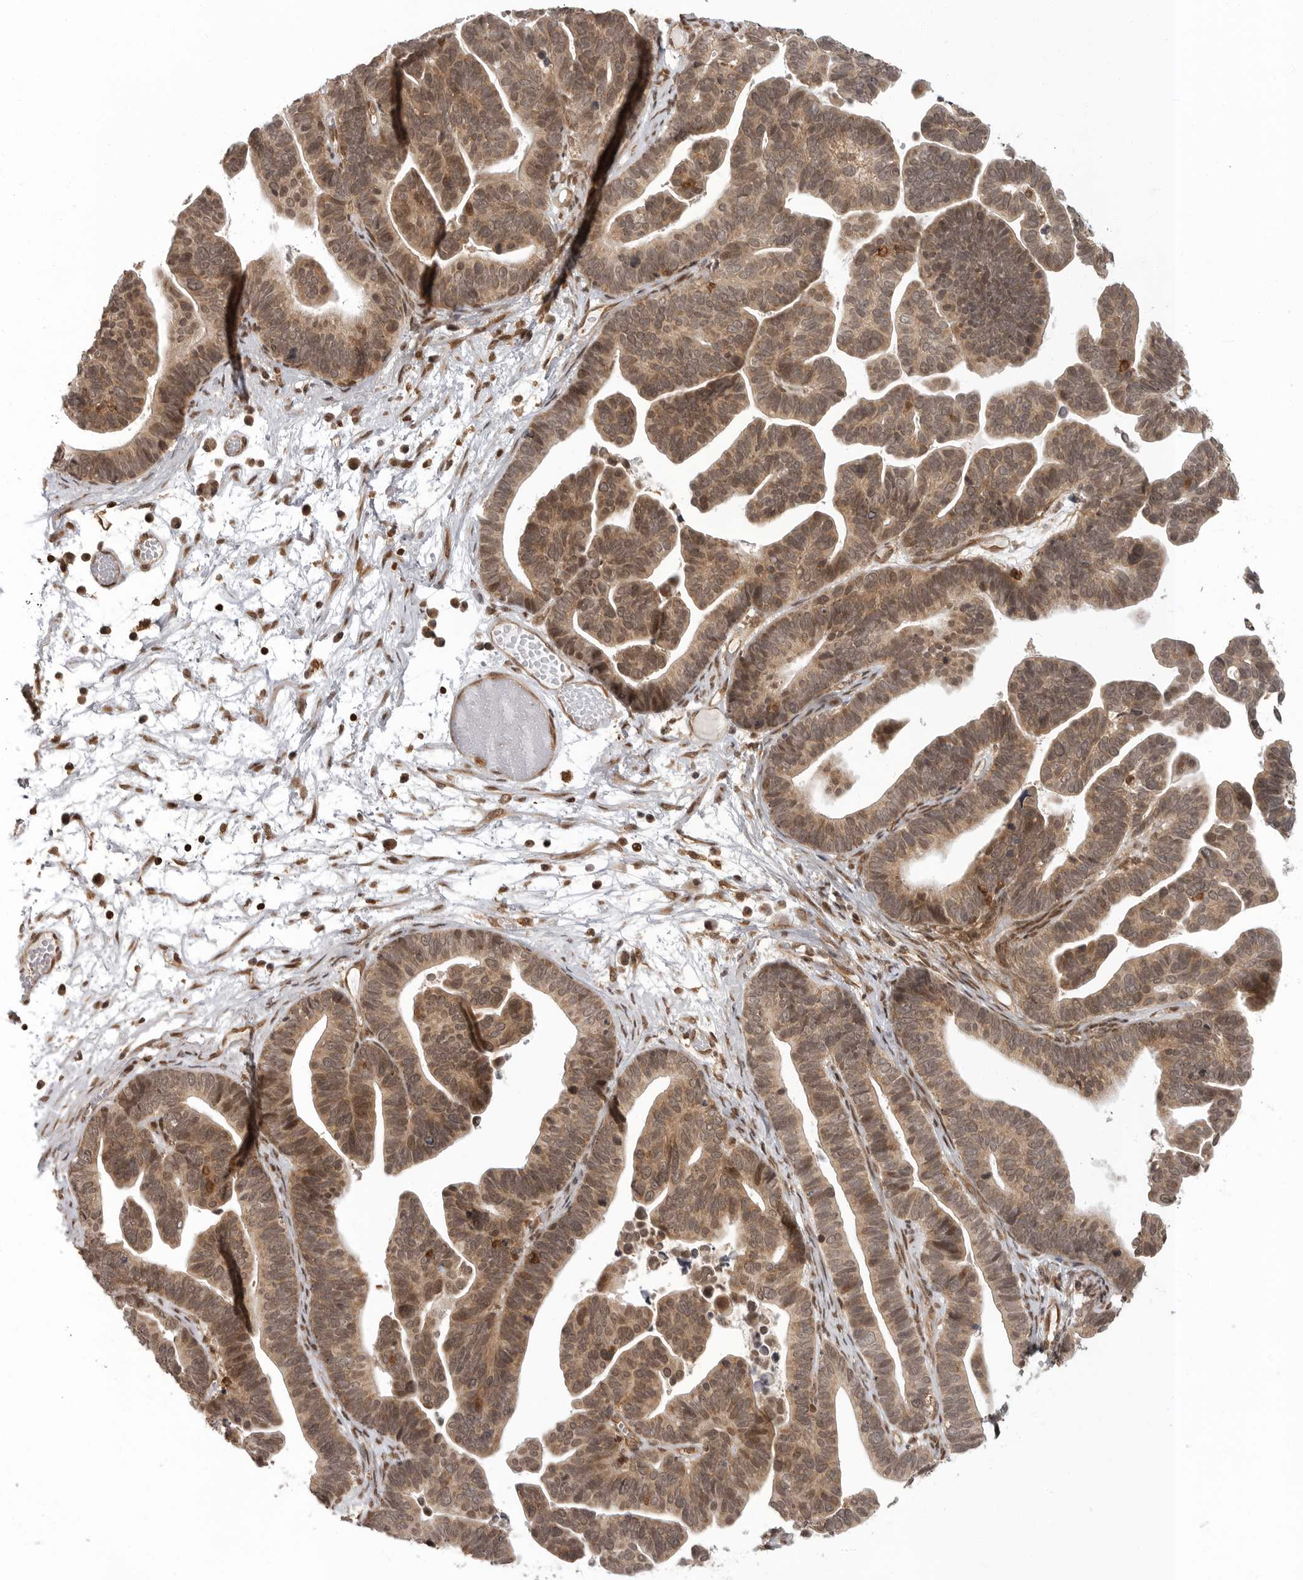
{"staining": {"intensity": "moderate", "quantity": ">75%", "location": "cytoplasmic/membranous,nuclear"}, "tissue": "ovarian cancer", "cell_type": "Tumor cells", "image_type": "cancer", "snomed": [{"axis": "morphology", "description": "Cystadenocarcinoma, serous, NOS"}, {"axis": "topography", "description": "Ovary"}], "caption": "Serous cystadenocarcinoma (ovarian) stained with DAB (3,3'-diaminobenzidine) immunohistochemistry (IHC) shows medium levels of moderate cytoplasmic/membranous and nuclear positivity in approximately >75% of tumor cells.", "gene": "SZRD1", "patient": {"sex": "female", "age": 56}}